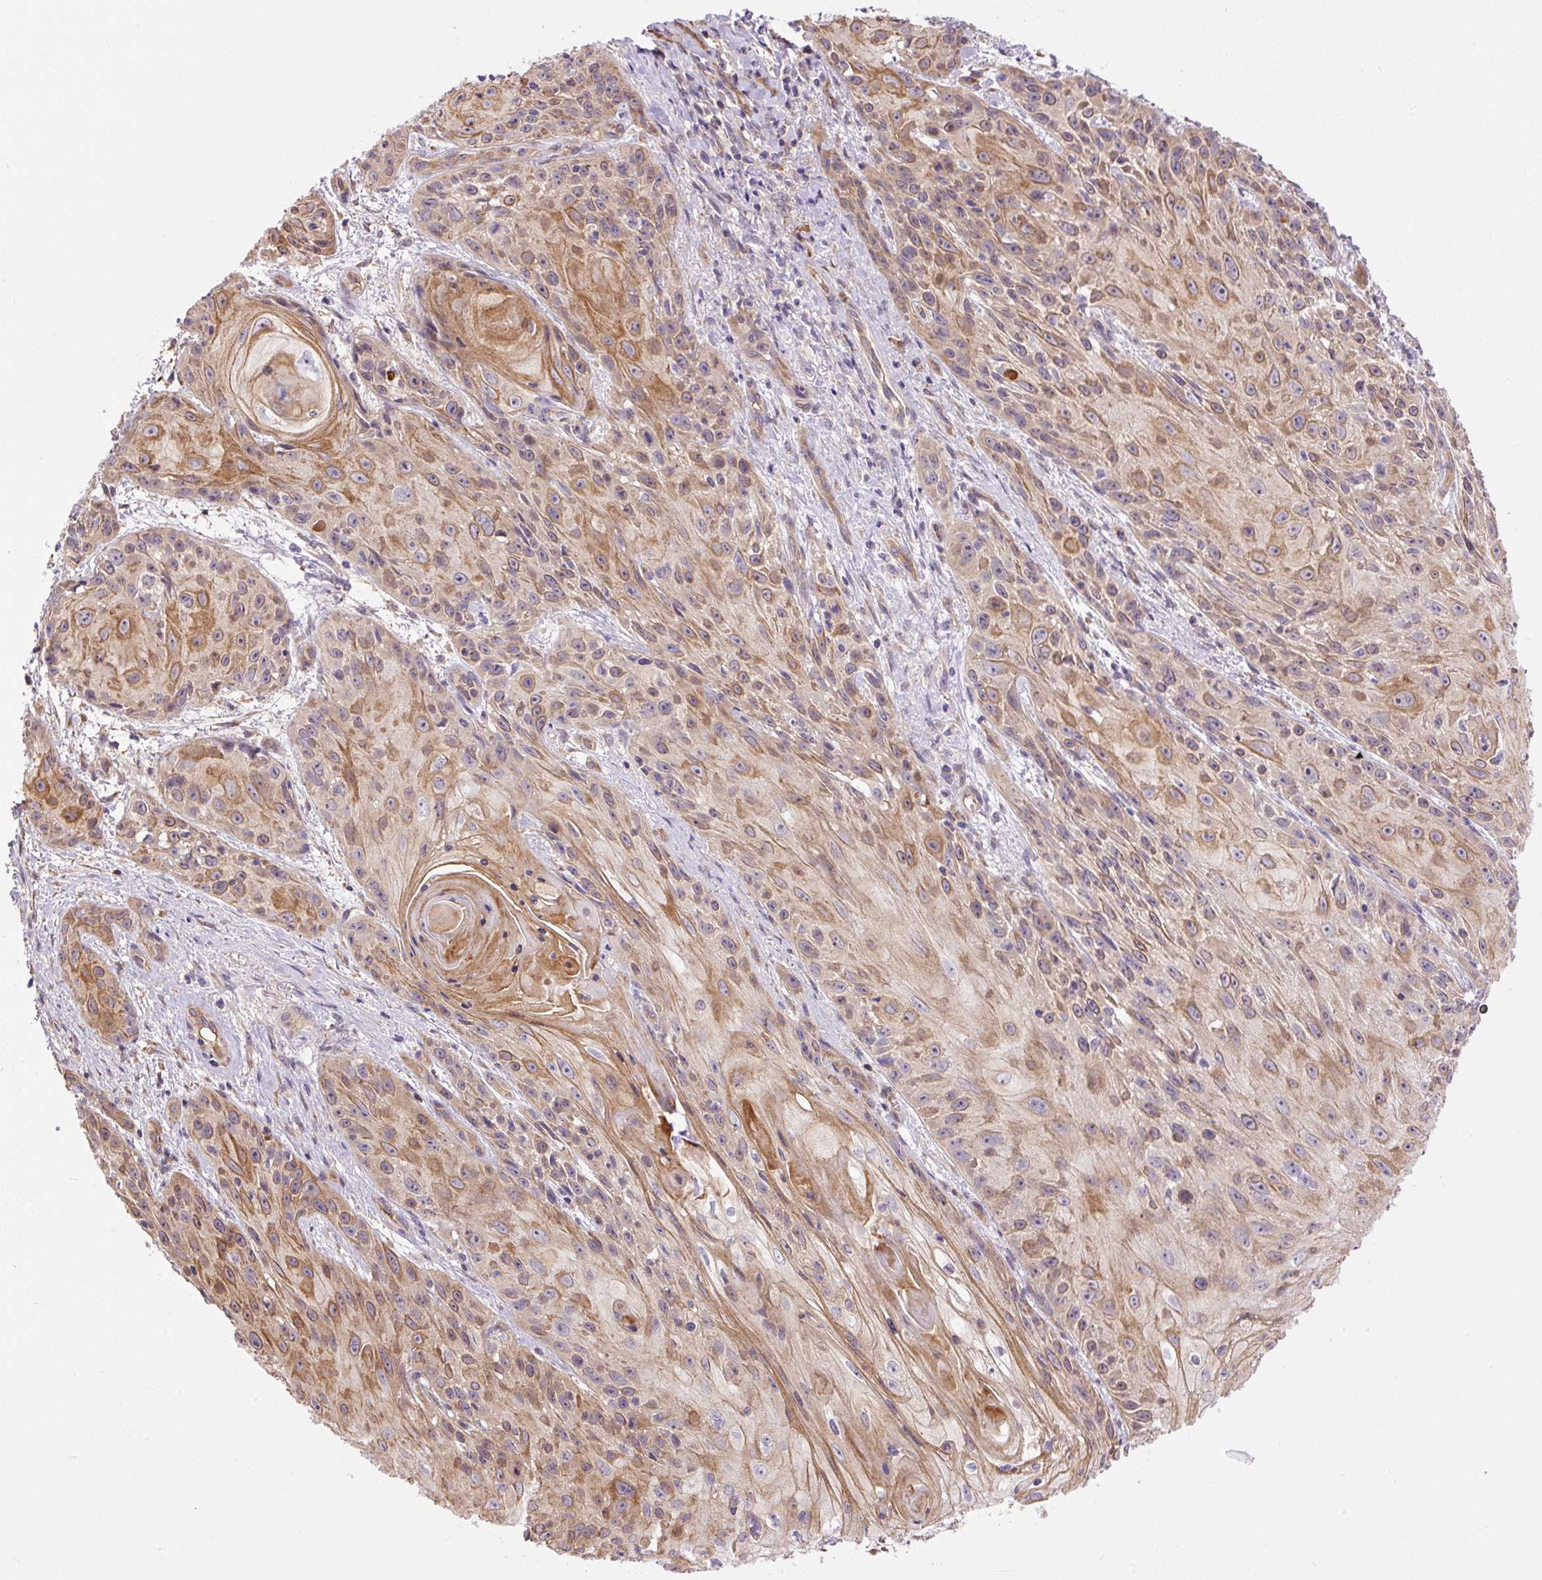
{"staining": {"intensity": "moderate", "quantity": ">75%", "location": "cytoplasmic/membranous"}, "tissue": "skin cancer", "cell_type": "Tumor cells", "image_type": "cancer", "snomed": [{"axis": "morphology", "description": "Squamous cell carcinoma, NOS"}, {"axis": "topography", "description": "Skin"}, {"axis": "topography", "description": "Vulva"}], "caption": "The immunohistochemical stain labels moderate cytoplasmic/membranous positivity in tumor cells of squamous cell carcinoma (skin) tissue. The staining was performed using DAB, with brown indicating positive protein expression. Nuclei are stained blue with hematoxylin.", "gene": "PPME1", "patient": {"sex": "female", "age": 76}}